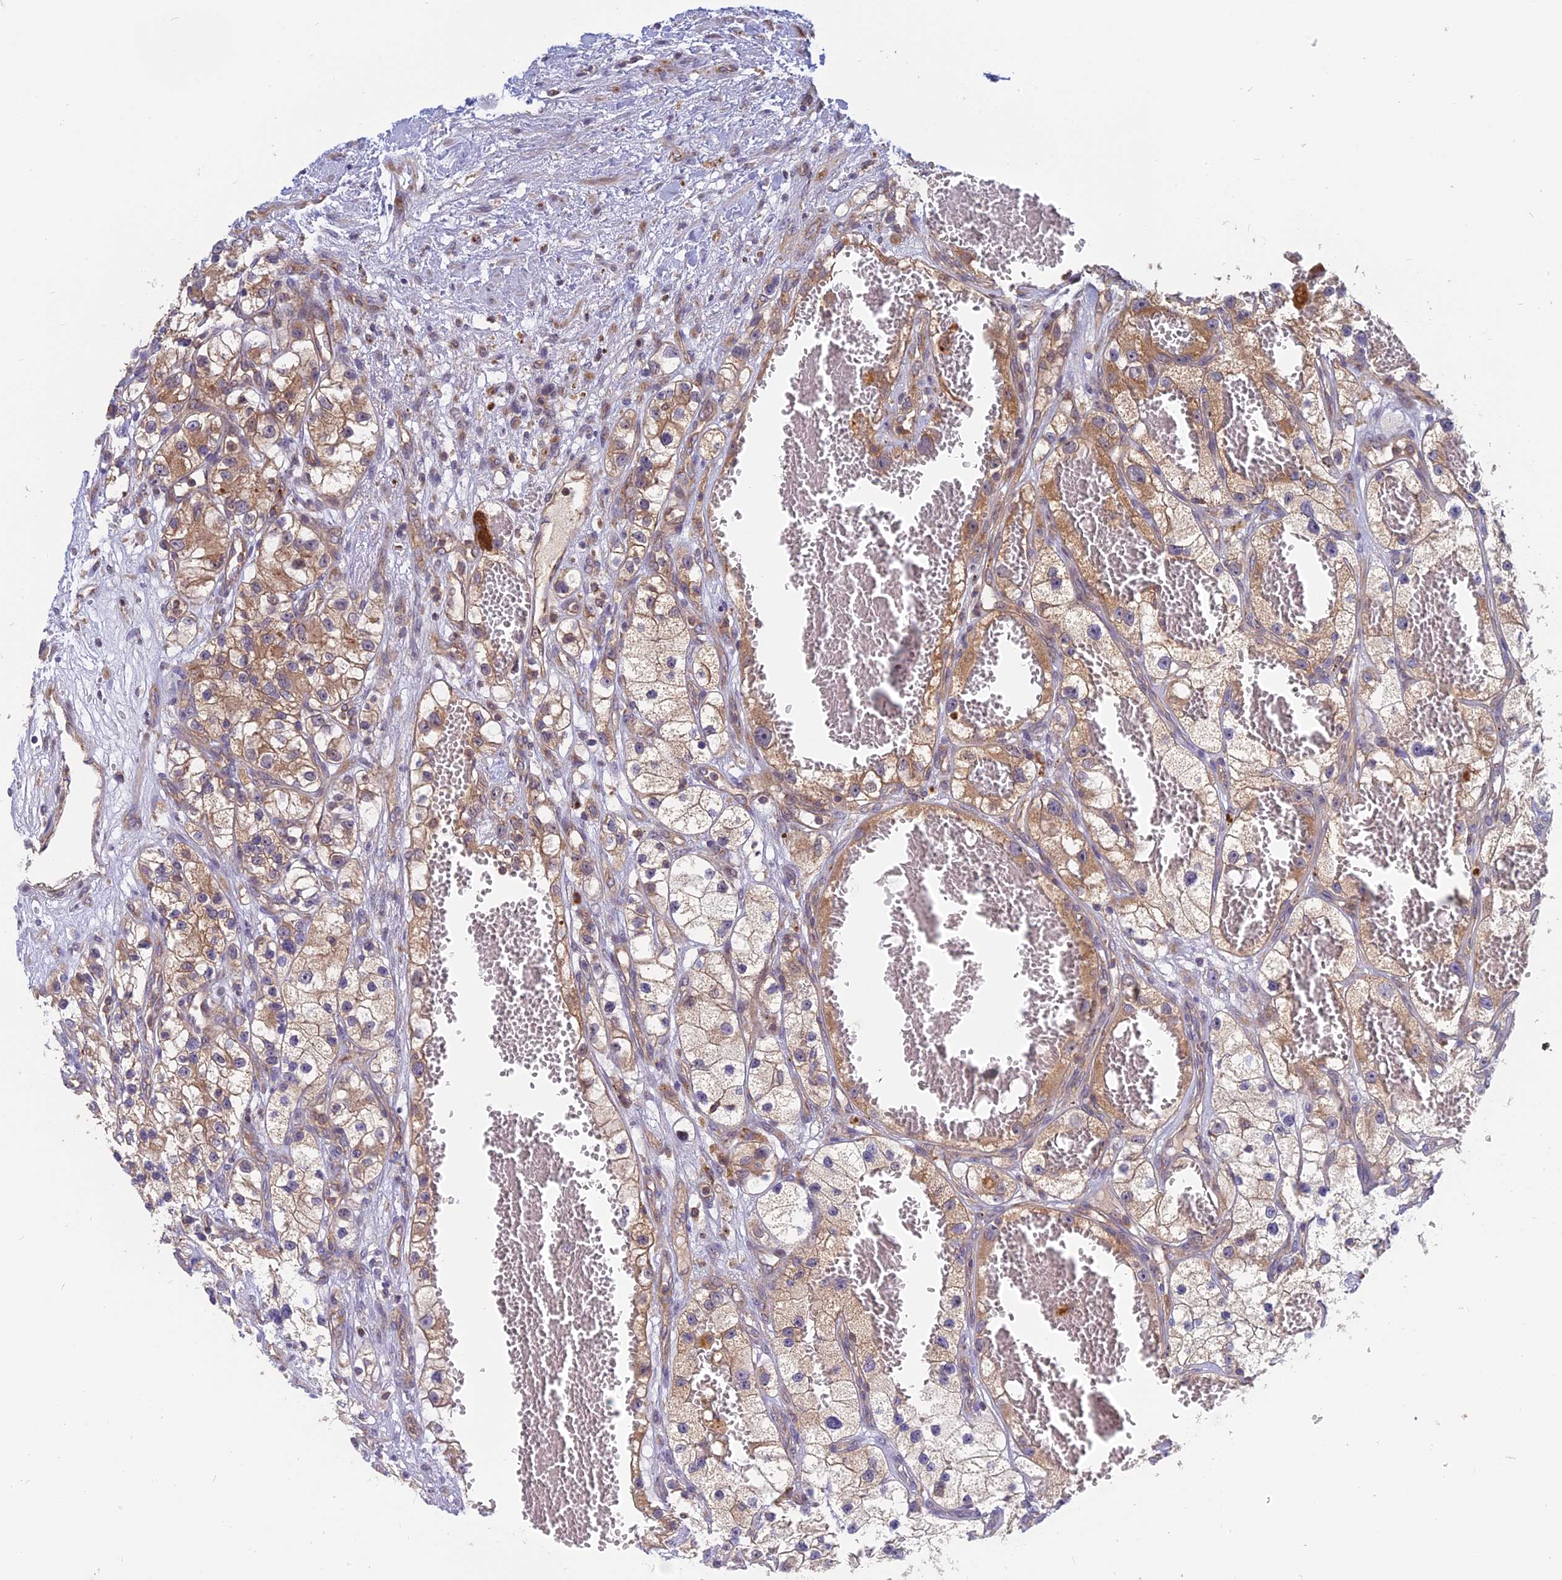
{"staining": {"intensity": "moderate", "quantity": "25%-75%", "location": "cytoplasmic/membranous"}, "tissue": "renal cancer", "cell_type": "Tumor cells", "image_type": "cancer", "snomed": [{"axis": "morphology", "description": "Adenocarcinoma, NOS"}, {"axis": "topography", "description": "Kidney"}], "caption": "An immunohistochemistry micrograph of tumor tissue is shown. Protein staining in brown highlights moderate cytoplasmic/membranous positivity in adenocarcinoma (renal) within tumor cells. The staining is performed using DAB (3,3'-diaminobenzidine) brown chromogen to label protein expression. The nuclei are counter-stained blue using hematoxylin.", "gene": "IL21R", "patient": {"sex": "female", "age": 57}}